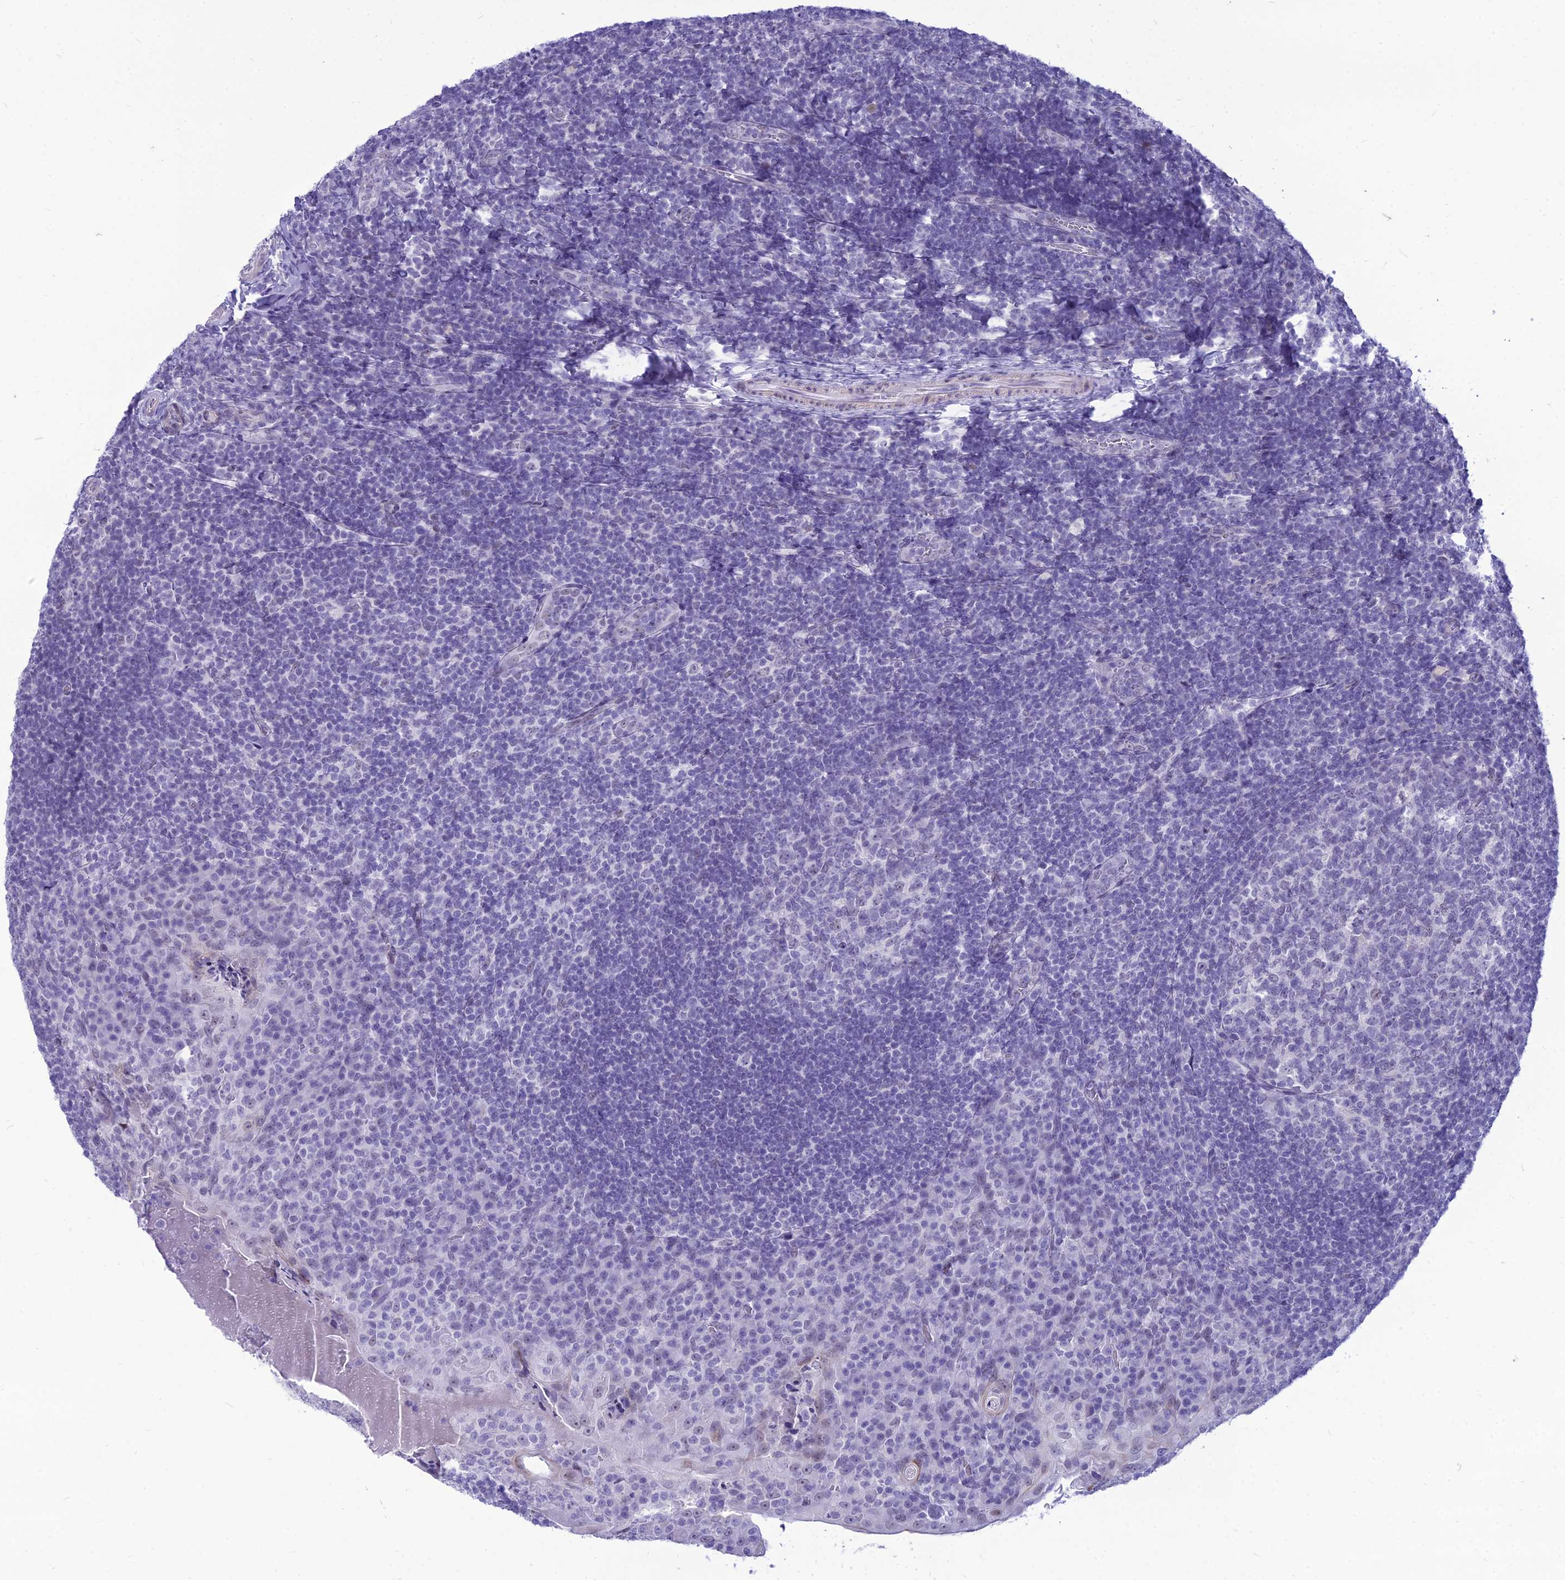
{"staining": {"intensity": "negative", "quantity": "none", "location": "none"}, "tissue": "tonsil", "cell_type": "Germinal center cells", "image_type": "normal", "snomed": [{"axis": "morphology", "description": "Normal tissue, NOS"}, {"axis": "topography", "description": "Tonsil"}], "caption": "Tonsil was stained to show a protein in brown. There is no significant expression in germinal center cells.", "gene": "DHX40", "patient": {"sex": "male", "age": 17}}